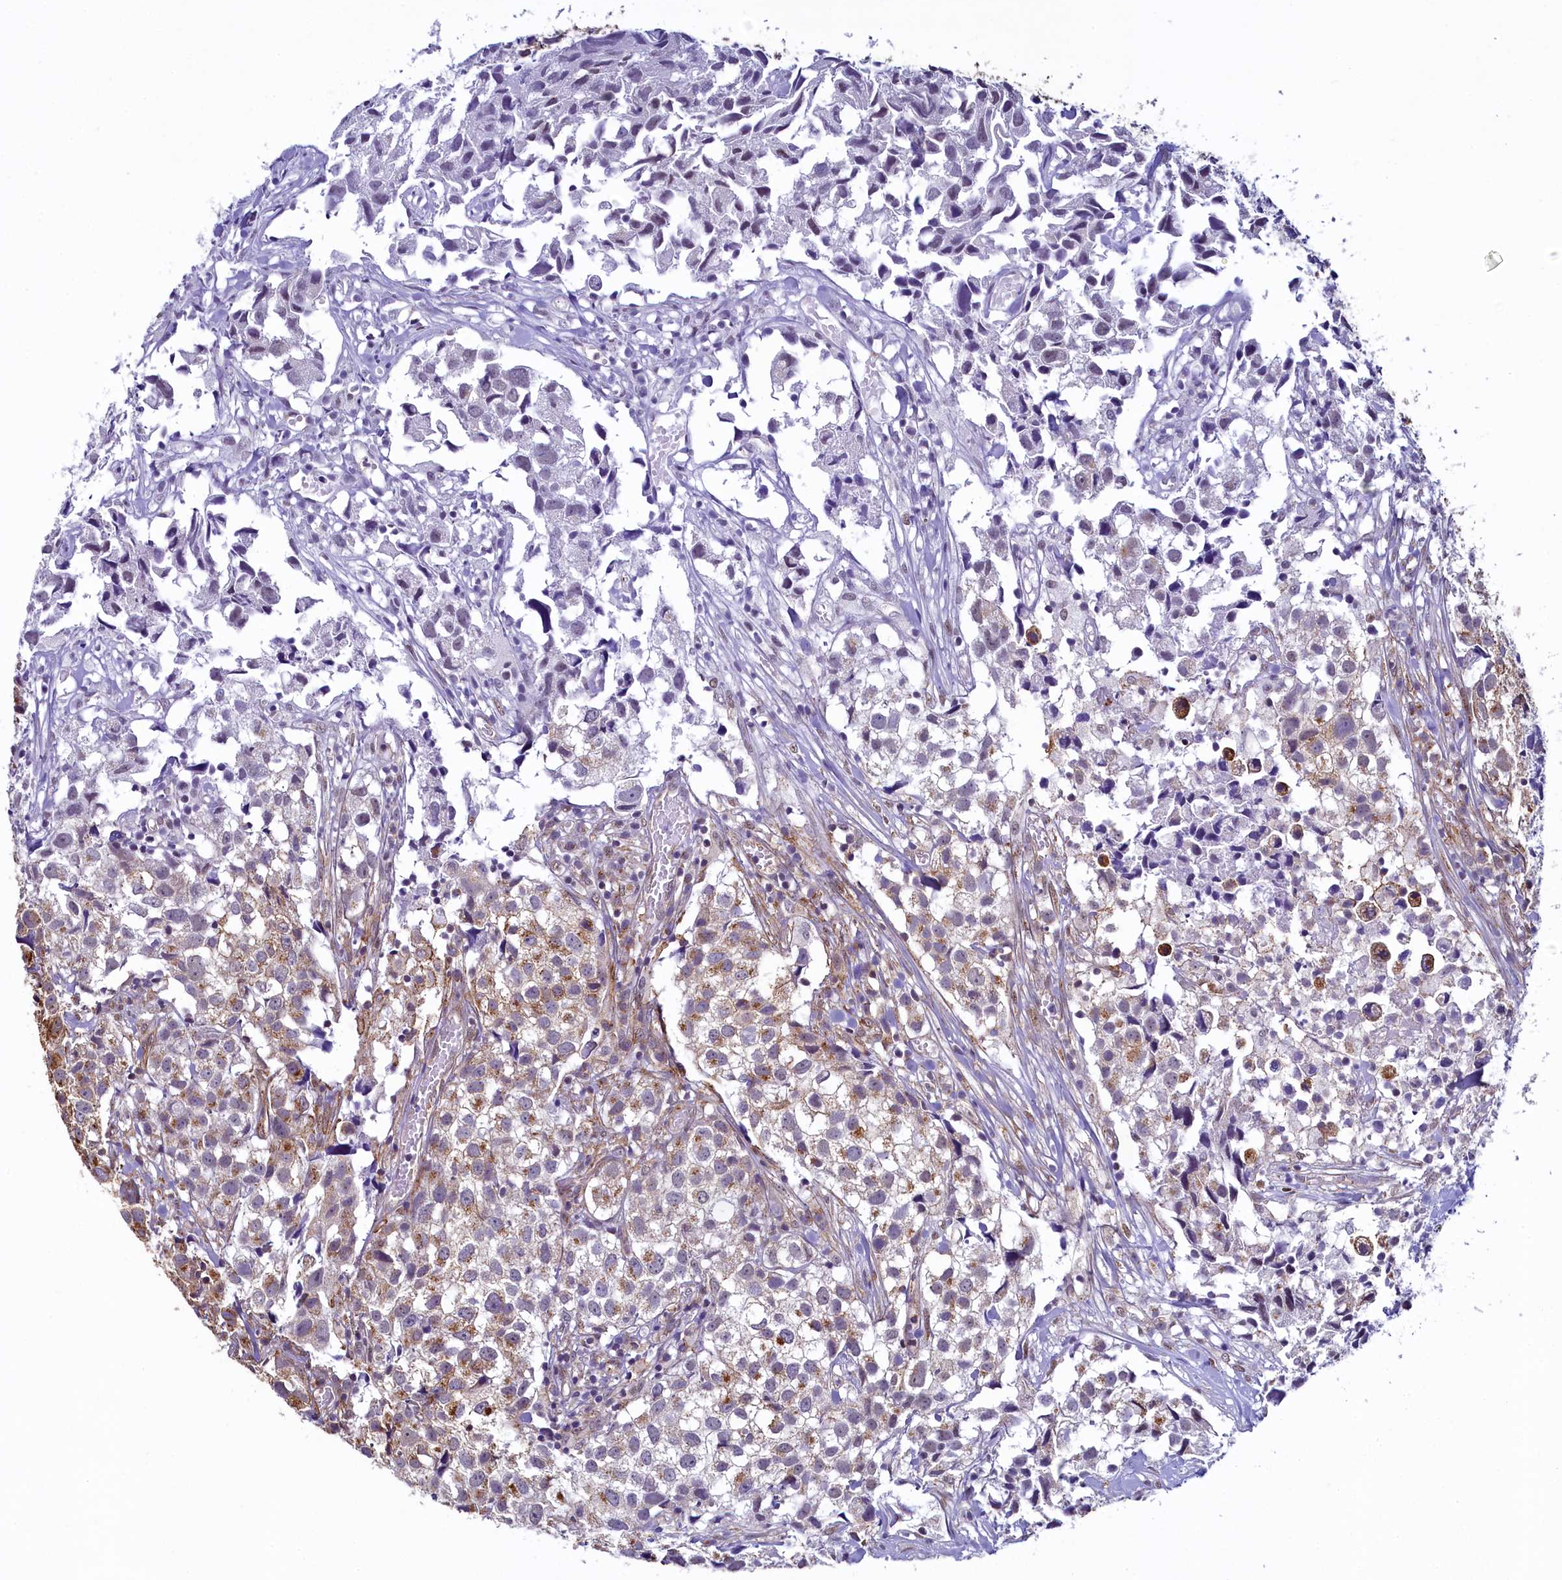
{"staining": {"intensity": "moderate", "quantity": "<25%", "location": "cytoplasmic/membranous"}, "tissue": "urothelial cancer", "cell_type": "Tumor cells", "image_type": "cancer", "snomed": [{"axis": "morphology", "description": "Urothelial carcinoma, High grade"}, {"axis": "topography", "description": "Urinary bladder"}], "caption": "Brown immunohistochemical staining in urothelial cancer shows moderate cytoplasmic/membranous expression in about <25% of tumor cells. Nuclei are stained in blue.", "gene": "GPR21", "patient": {"sex": "female", "age": 75}}